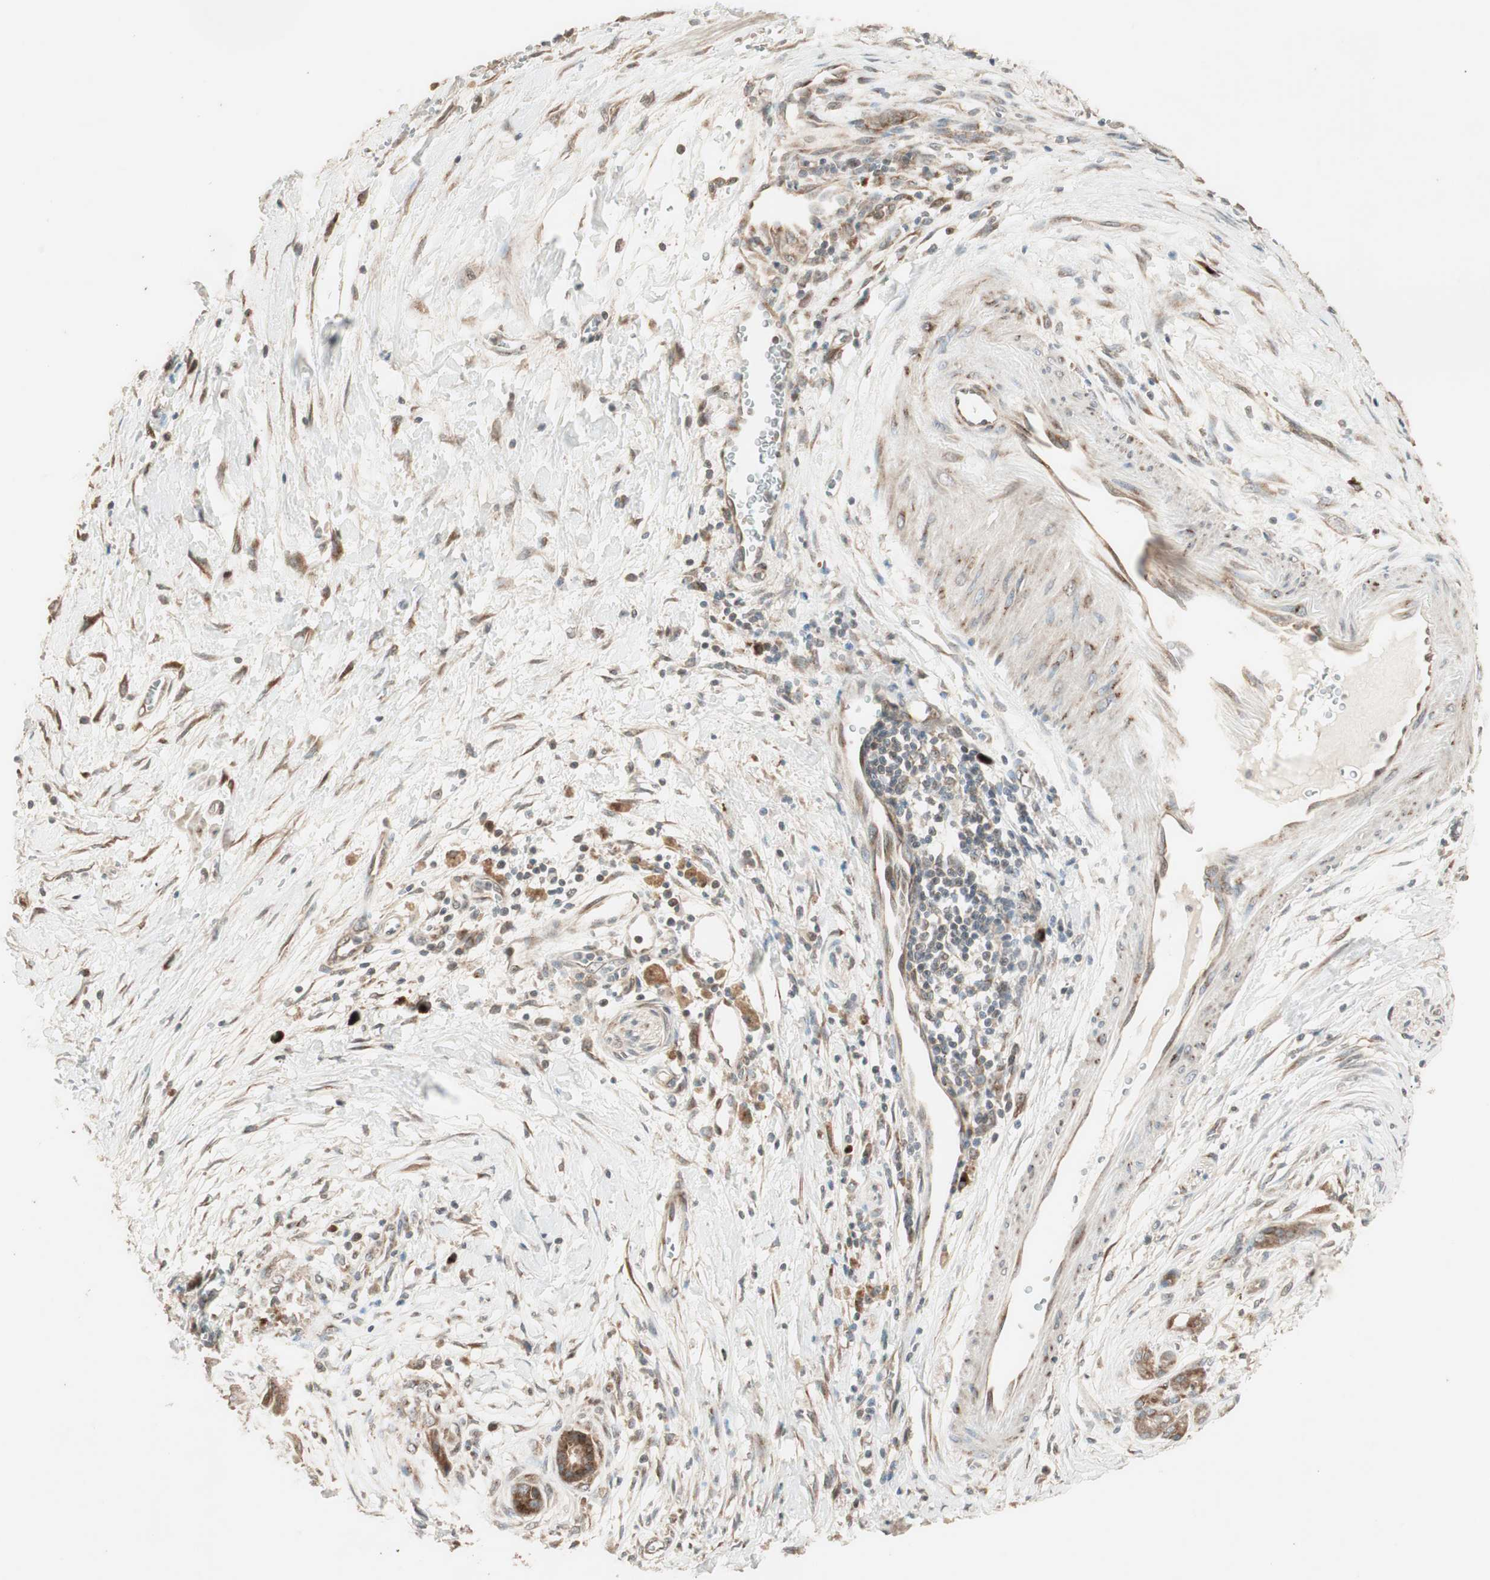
{"staining": {"intensity": "moderate", "quantity": ">75%", "location": "cytoplasmic/membranous"}, "tissue": "pancreatic cancer", "cell_type": "Tumor cells", "image_type": "cancer", "snomed": [{"axis": "morphology", "description": "Adenocarcinoma, NOS"}, {"axis": "topography", "description": "Pancreas"}], "caption": "Human pancreatic cancer (adenocarcinoma) stained with a protein marker demonstrates moderate staining in tumor cells.", "gene": "RARRES1", "patient": {"sex": "male", "age": 59}}